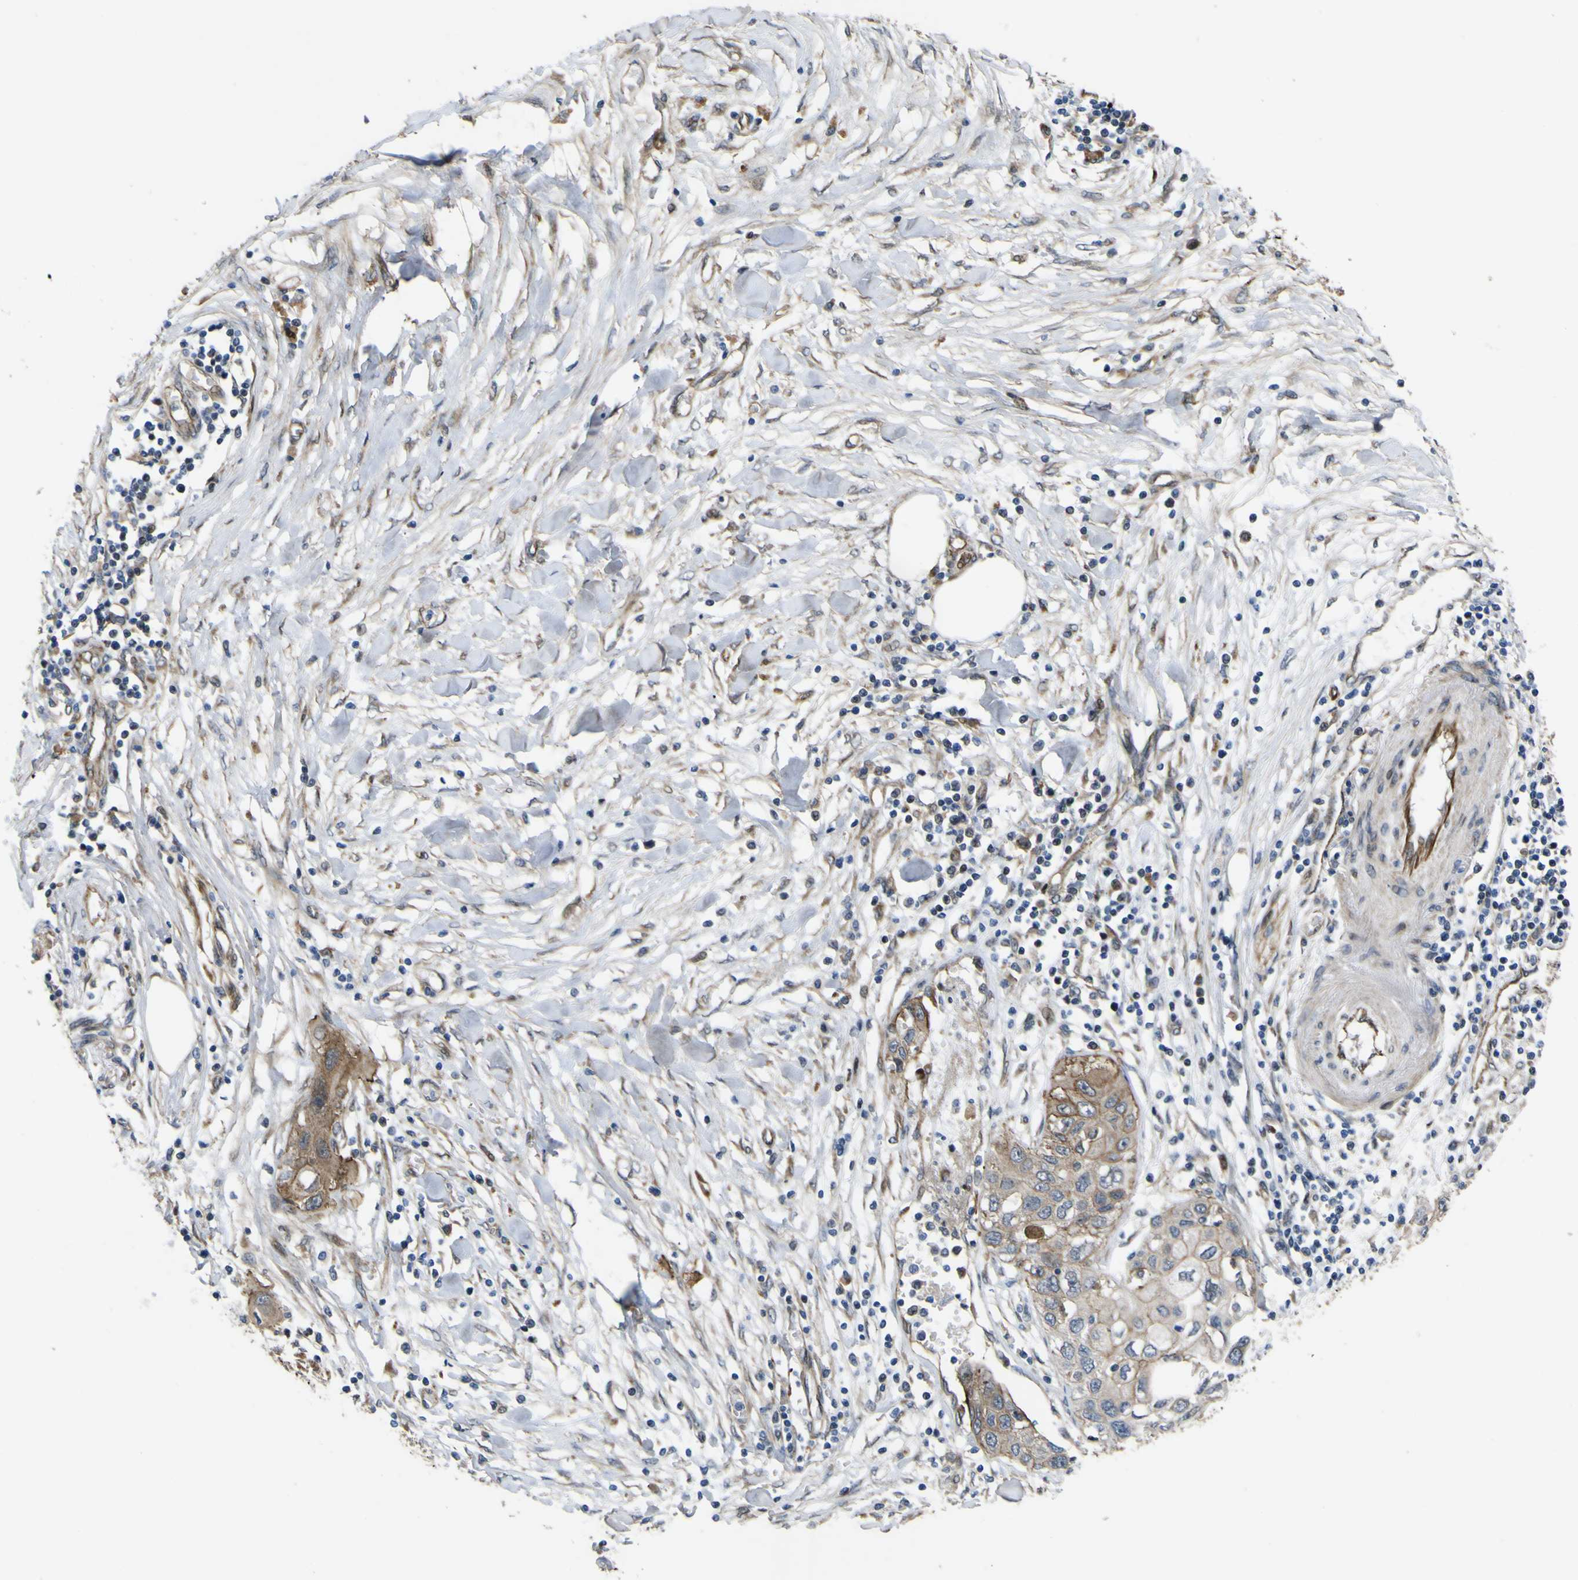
{"staining": {"intensity": "weak", "quantity": ">75%", "location": "cytoplasmic/membranous"}, "tissue": "pancreatic cancer", "cell_type": "Tumor cells", "image_type": "cancer", "snomed": [{"axis": "morphology", "description": "Adenocarcinoma, NOS"}, {"axis": "topography", "description": "Pancreas"}], "caption": "Human pancreatic cancer (adenocarcinoma) stained with a protein marker demonstrates weak staining in tumor cells.", "gene": "FBXO30", "patient": {"sex": "female", "age": 70}}